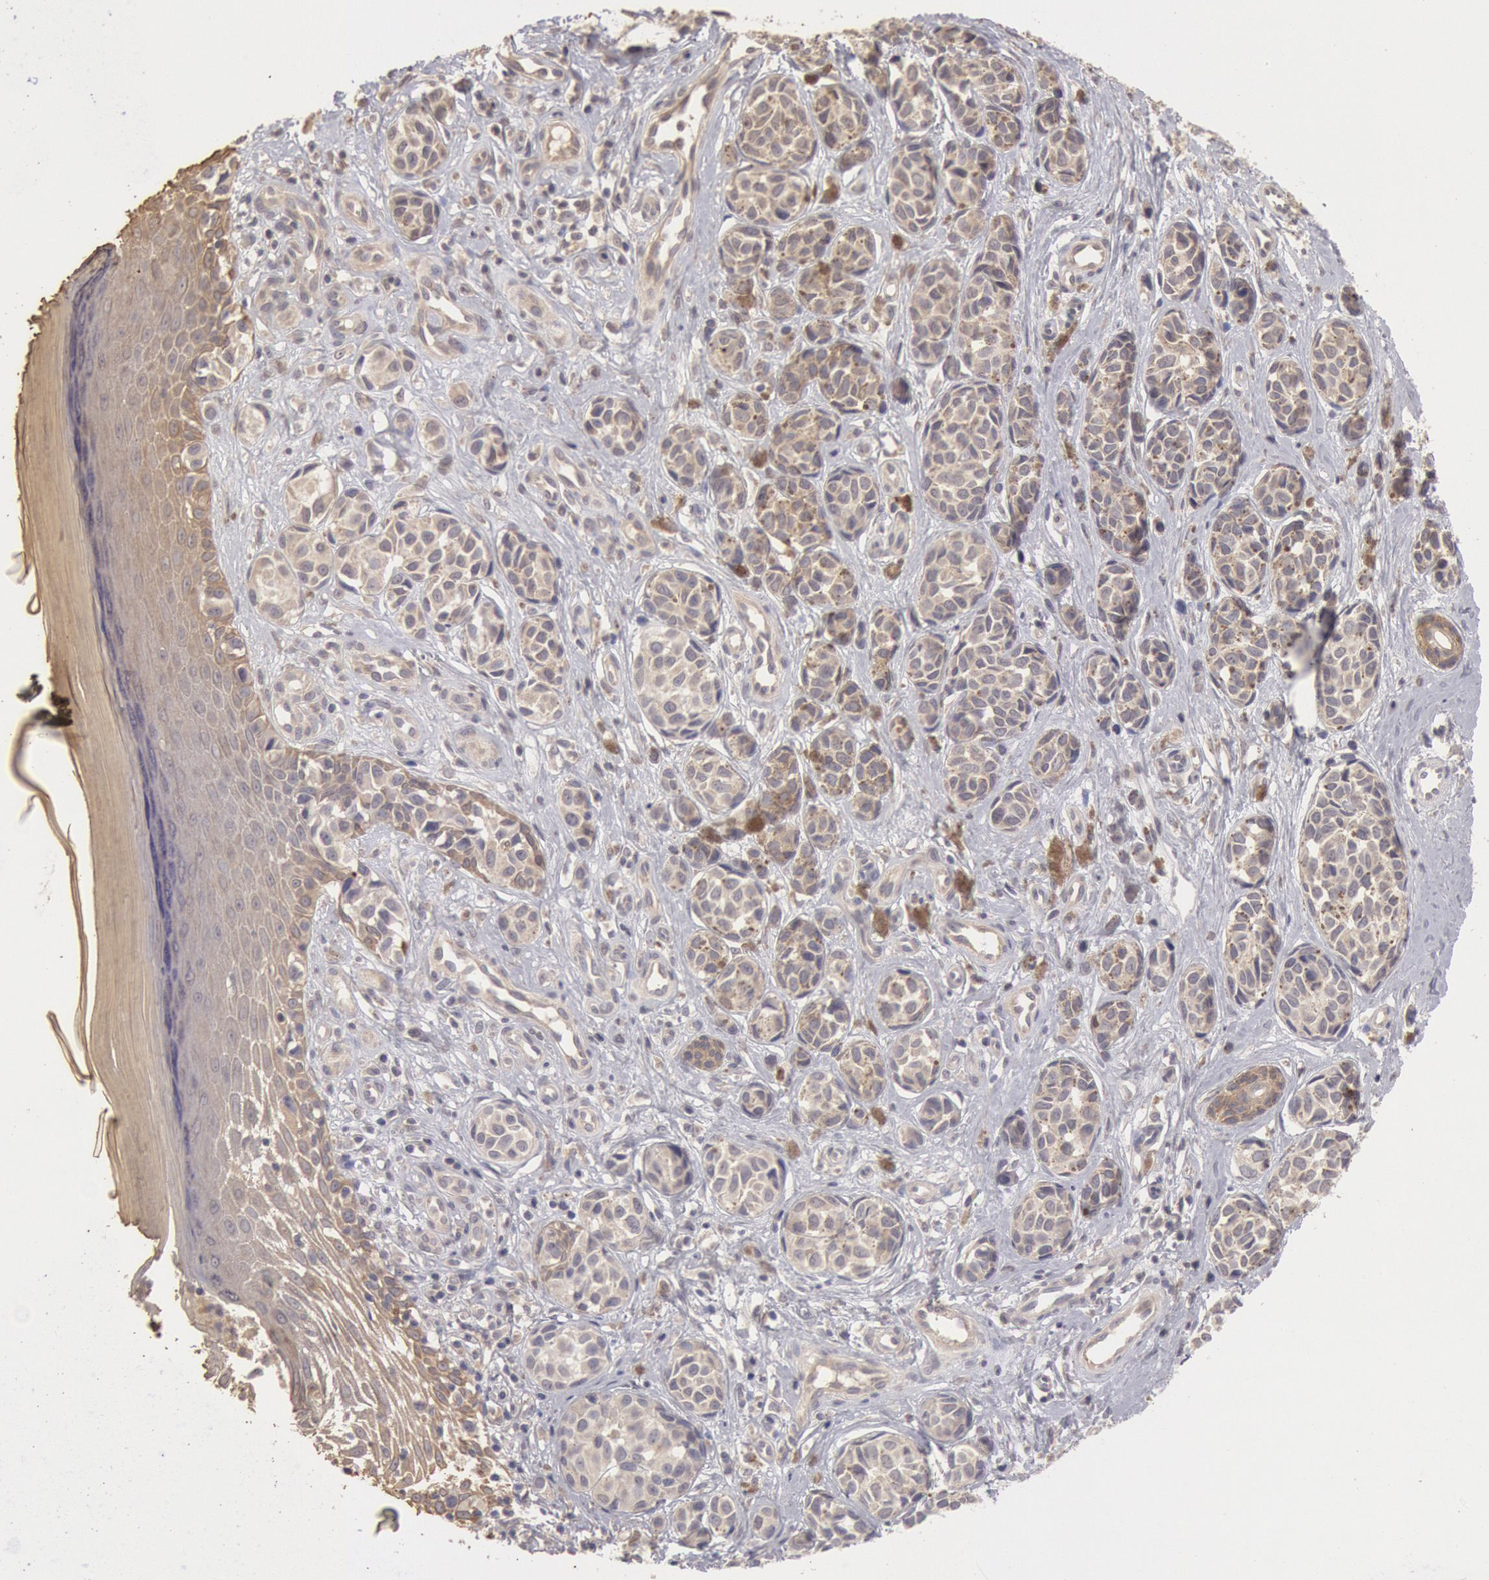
{"staining": {"intensity": "negative", "quantity": "none", "location": "none"}, "tissue": "melanoma", "cell_type": "Tumor cells", "image_type": "cancer", "snomed": [{"axis": "morphology", "description": "Malignant melanoma, NOS"}, {"axis": "topography", "description": "Skin"}], "caption": "Immunohistochemistry image of neoplastic tissue: human melanoma stained with DAB (3,3'-diaminobenzidine) reveals no significant protein staining in tumor cells. The staining was performed using DAB (3,3'-diaminobenzidine) to visualize the protein expression in brown, while the nuclei were stained in blue with hematoxylin (Magnification: 20x).", "gene": "ZFP36L1", "patient": {"sex": "male", "age": 79}}